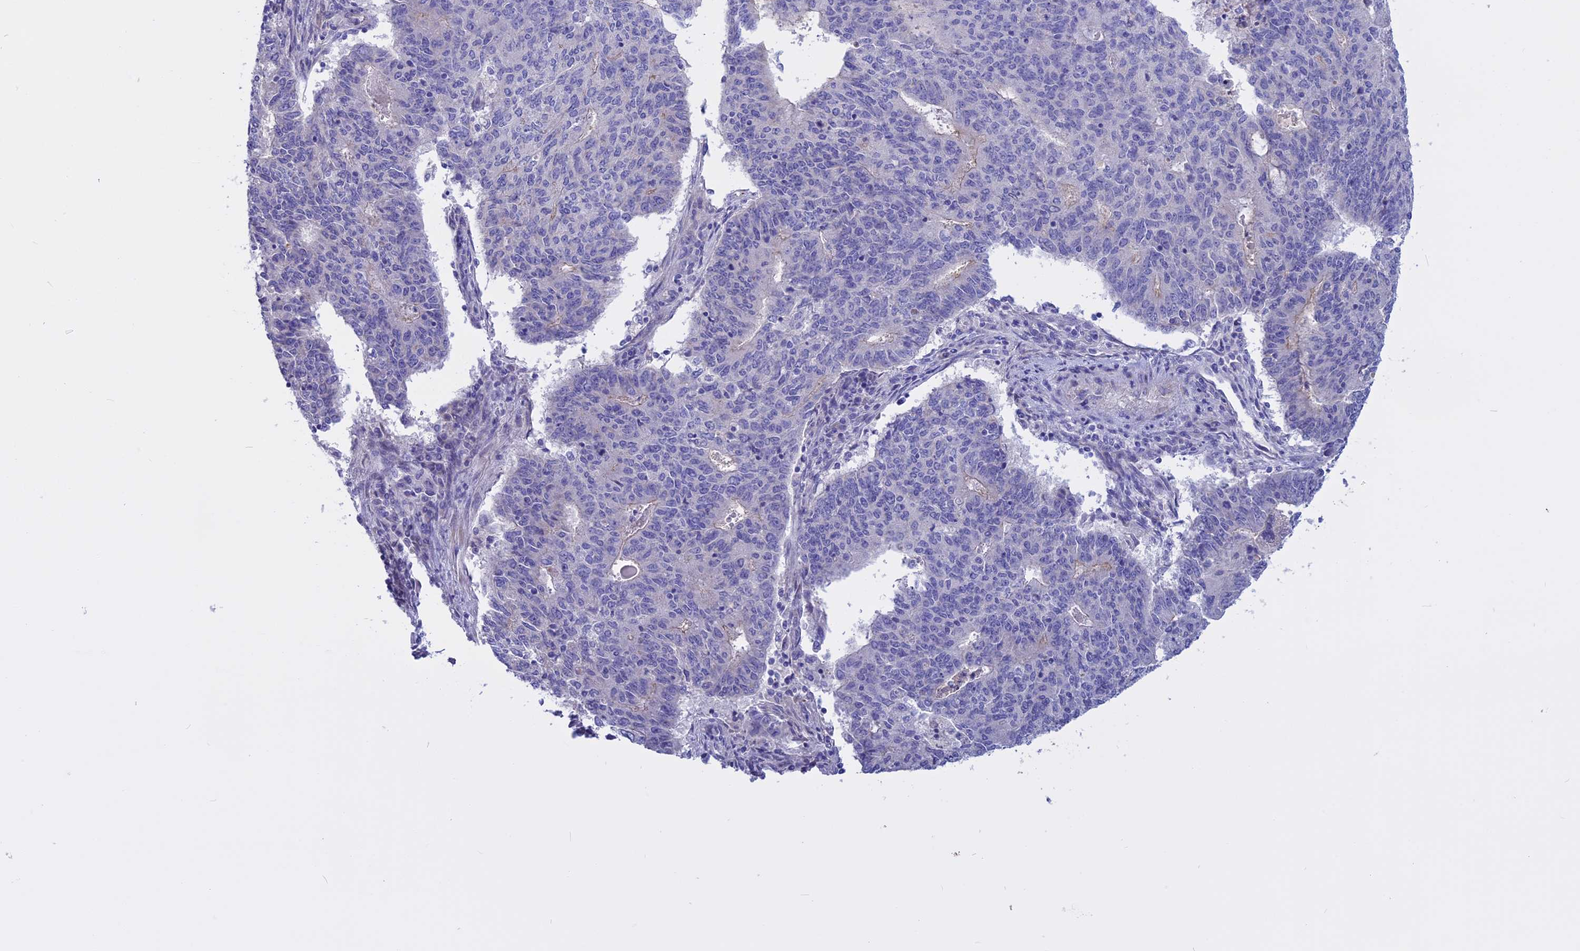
{"staining": {"intensity": "negative", "quantity": "none", "location": "none"}, "tissue": "endometrial cancer", "cell_type": "Tumor cells", "image_type": "cancer", "snomed": [{"axis": "morphology", "description": "Adenocarcinoma, NOS"}, {"axis": "topography", "description": "Endometrium"}], "caption": "Human endometrial adenocarcinoma stained for a protein using IHC demonstrates no positivity in tumor cells.", "gene": "TMEM138", "patient": {"sex": "female", "age": 59}}